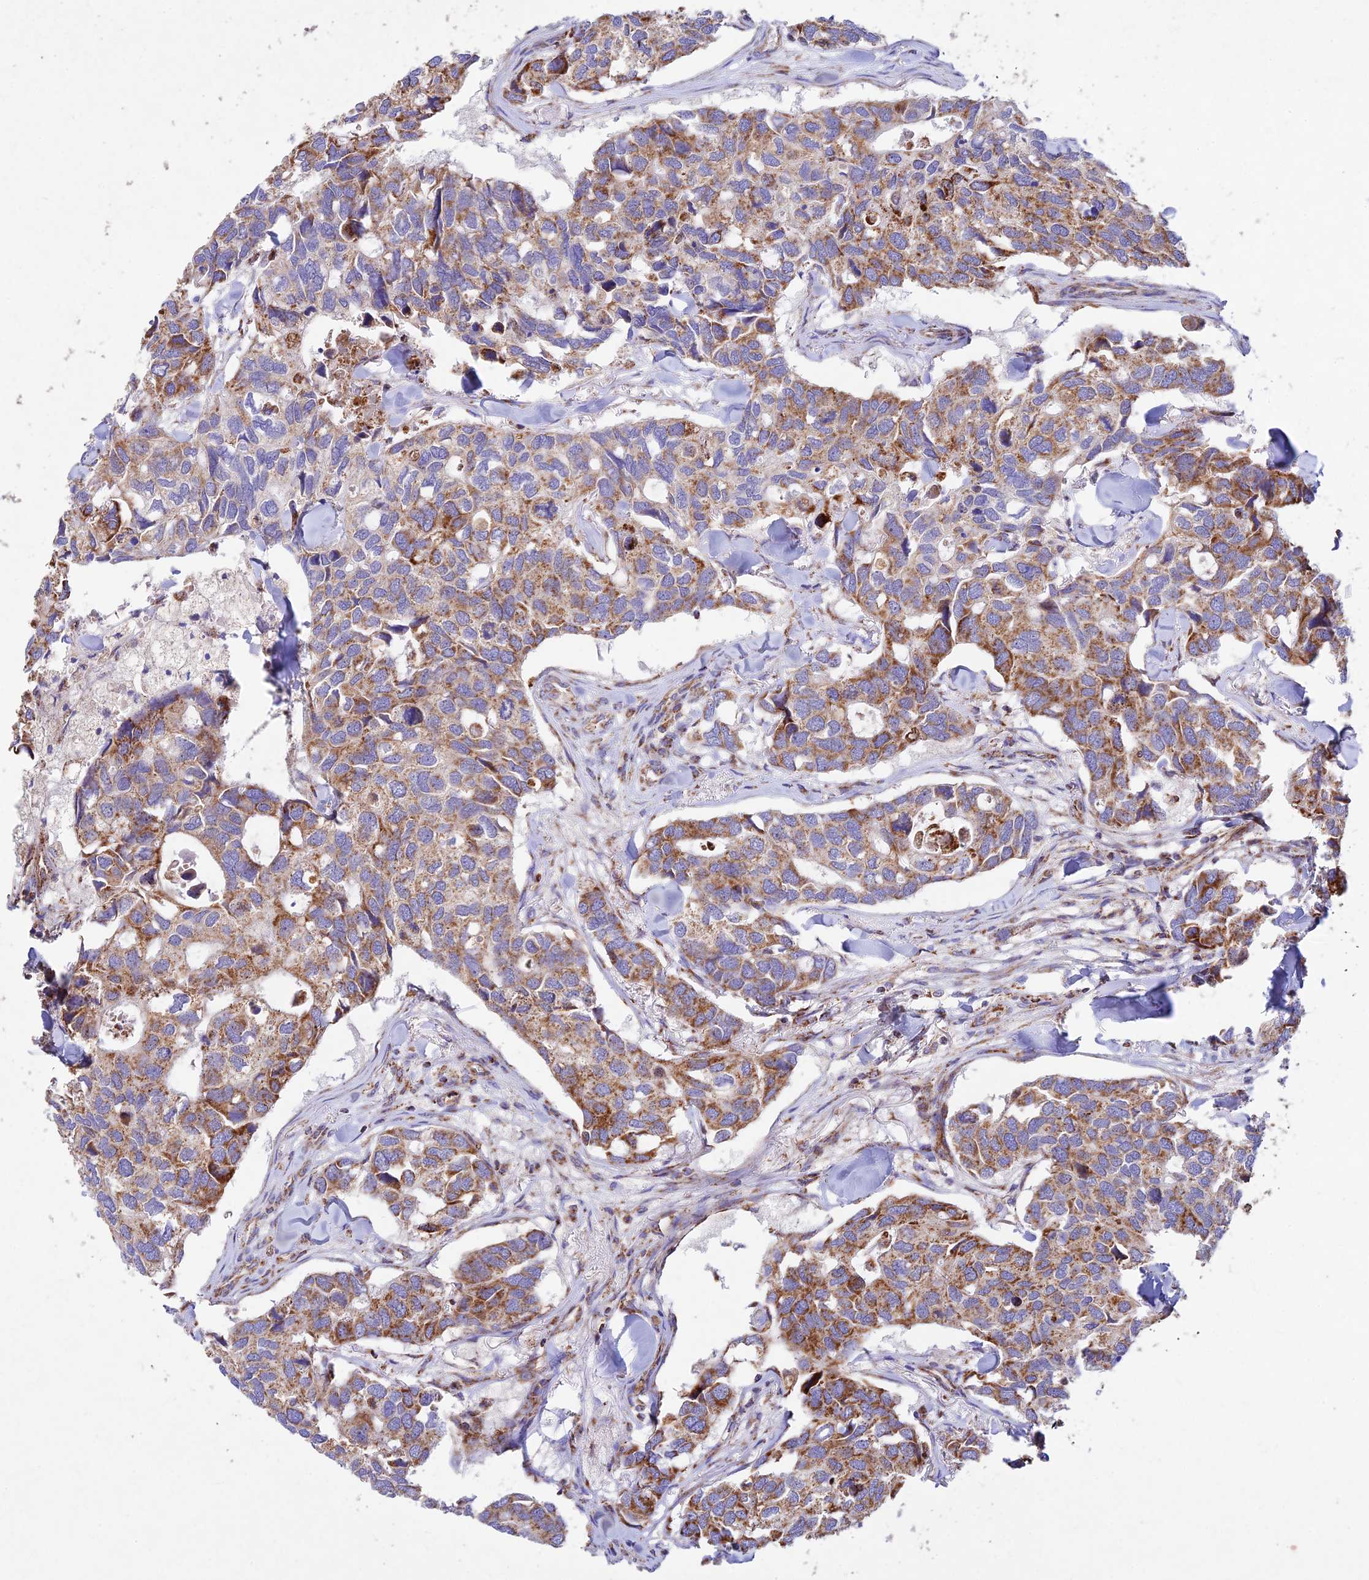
{"staining": {"intensity": "moderate", "quantity": ">75%", "location": "cytoplasmic/membranous"}, "tissue": "breast cancer", "cell_type": "Tumor cells", "image_type": "cancer", "snomed": [{"axis": "morphology", "description": "Duct carcinoma"}, {"axis": "topography", "description": "Breast"}], "caption": "Immunohistochemistry (IHC) of breast cancer (intraductal carcinoma) shows medium levels of moderate cytoplasmic/membranous expression in about >75% of tumor cells.", "gene": "KHDC3L", "patient": {"sex": "female", "age": 83}}